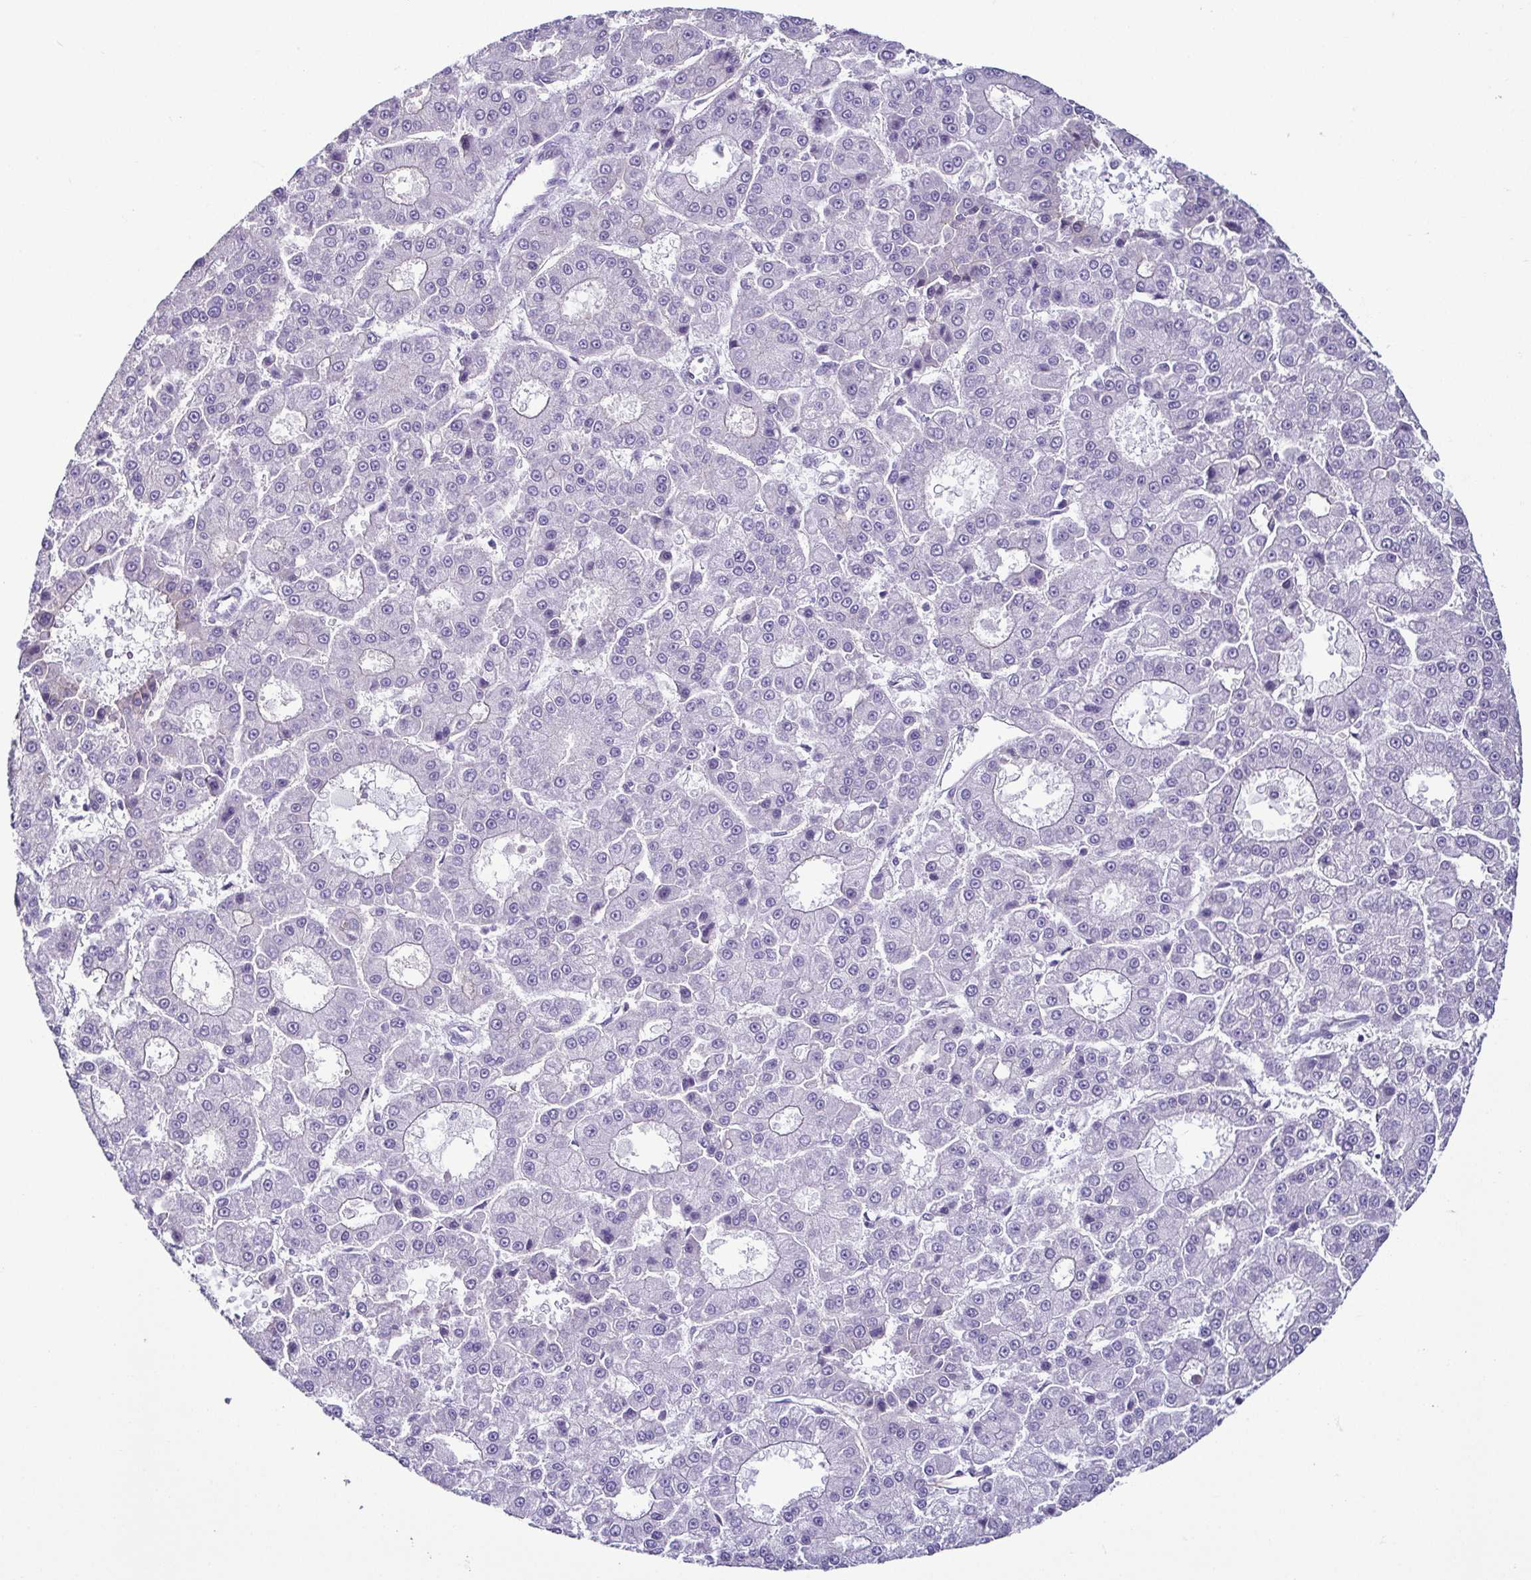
{"staining": {"intensity": "negative", "quantity": "none", "location": "none"}, "tissue": "liver cancer", "cell_type": "Tumor cells", "image_type": "cancer", "snomed": [{"axis": "morphology", "description": "Carcinoma, Hepatocellular, NOS"}, {"axis": "topography", "description": "Liver"}], "caption": "Histopathology image shows no protein positivity in tumor cells of hepatocellular carcinoma (liver) tissue.", "gene": "CASP14", "patient": {"sex": "male", "age": 70}}